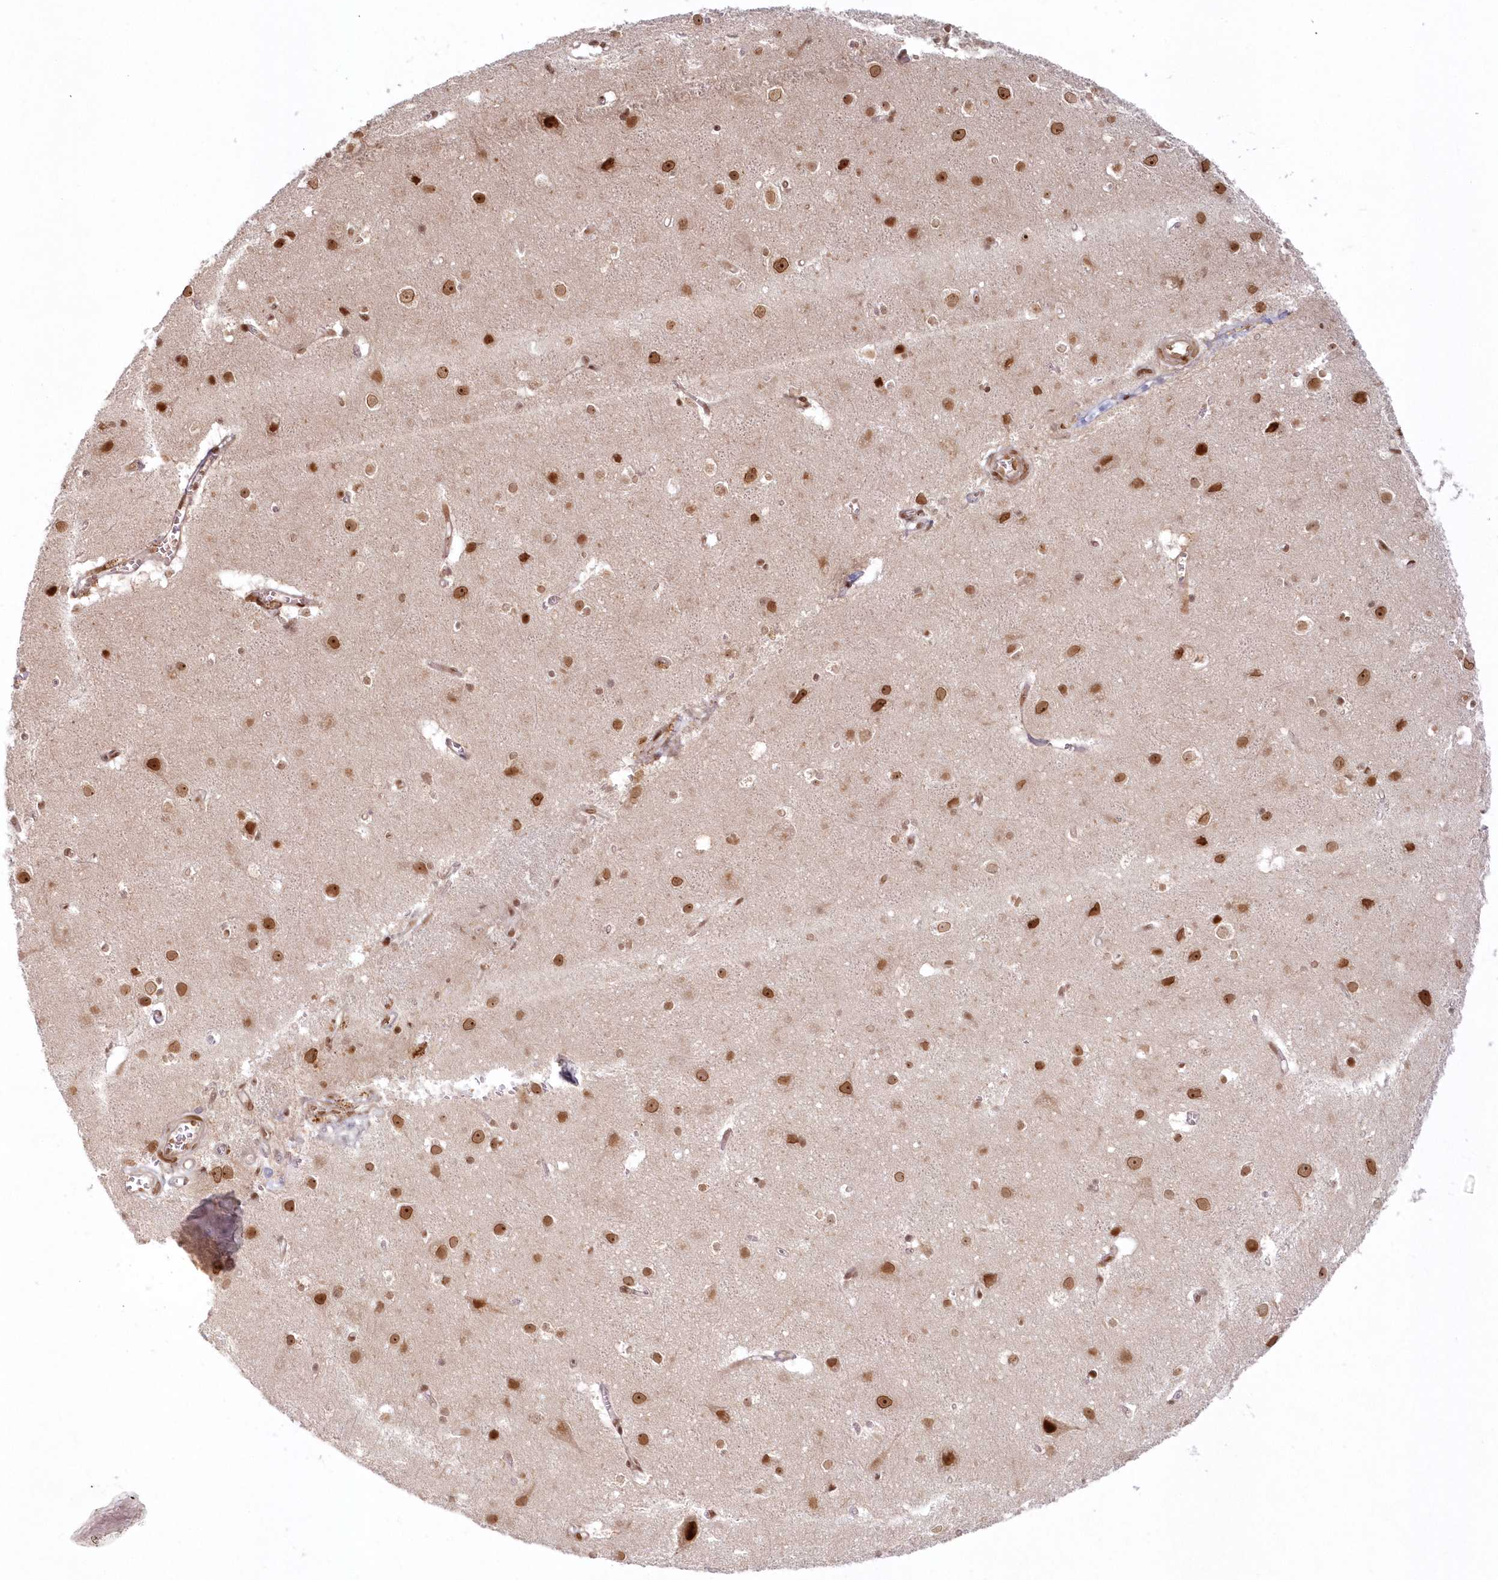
{"staining": {"intensity": "moderate", "quantity": ">75%", "location": "nuclear"}, "tissue": "cerebral cortex", "cell_type": "Endothelial cells", "image_type": "normal", "snomed": [{"axis": "morphology", "description": "Normal tissue, NOS"}, {"axis": "topography", "description": "Cerebral cortex"}], "caption": "Moderate nuclear expression for a protein is appreciated in about >75% of endothelial cells of benign cerebral cortex using immunohistochemistry.", "gene": "TOGARAM2", "patient": {"sex": "male", "age": 54}}